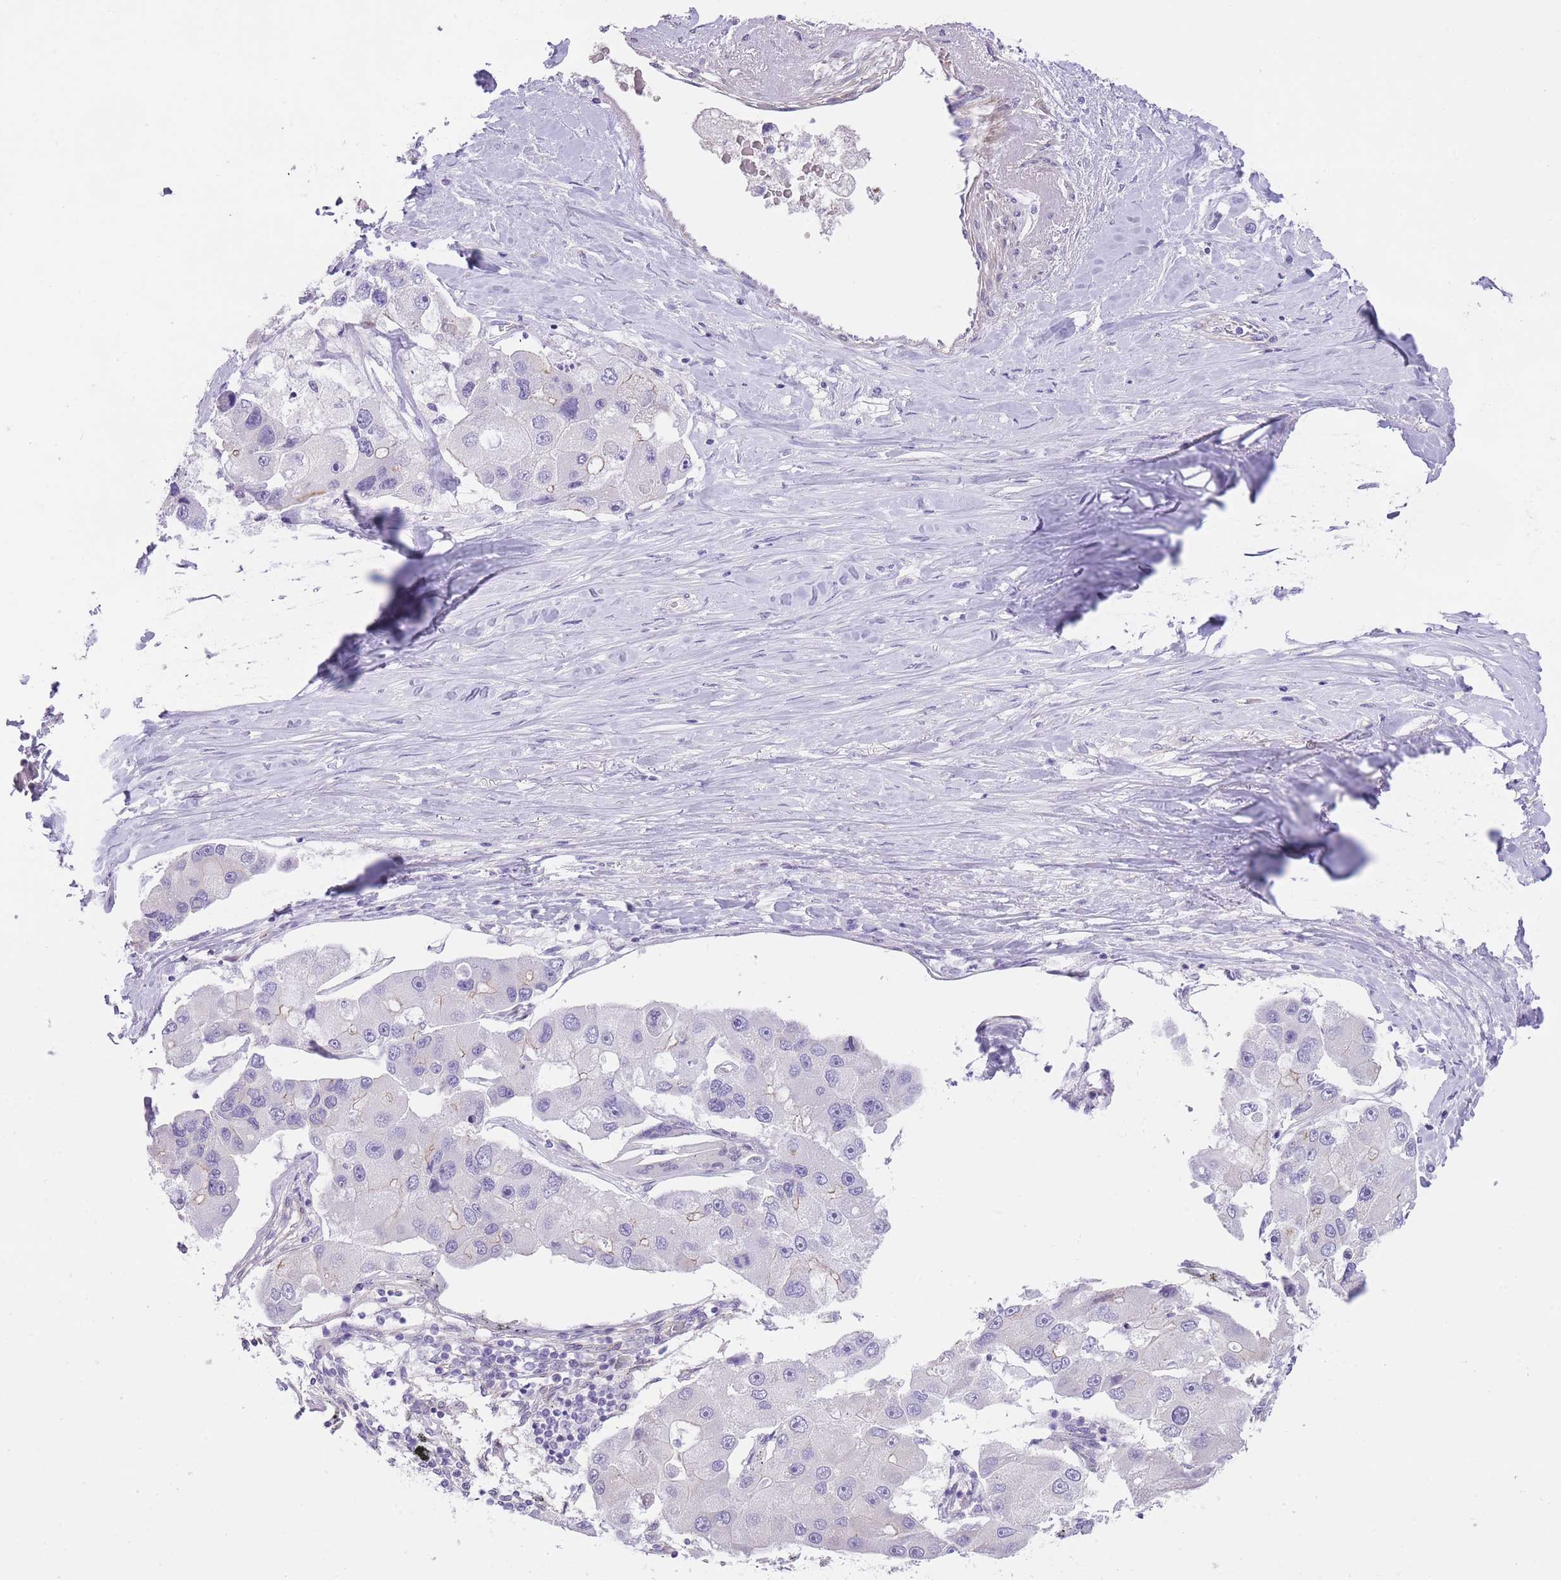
{"staining": {"intensity": "negative", "quantity": "none", "location": "none"}, "tissue": "lung cancer", "cell_type": "Tumor cells", "image_type": "cancer", "snomed": [{"axis": "morphology", "description": "Adenocarcinoma, NOS"}, {"axis": "topography", "description": "Lung"}], "caption": "Human lung adenocarcinoma stained for a protein using IHC reveals no staining in tumor cells.", "gene": "OR11H12", "patient": {"sex": "female", "age": 54}}